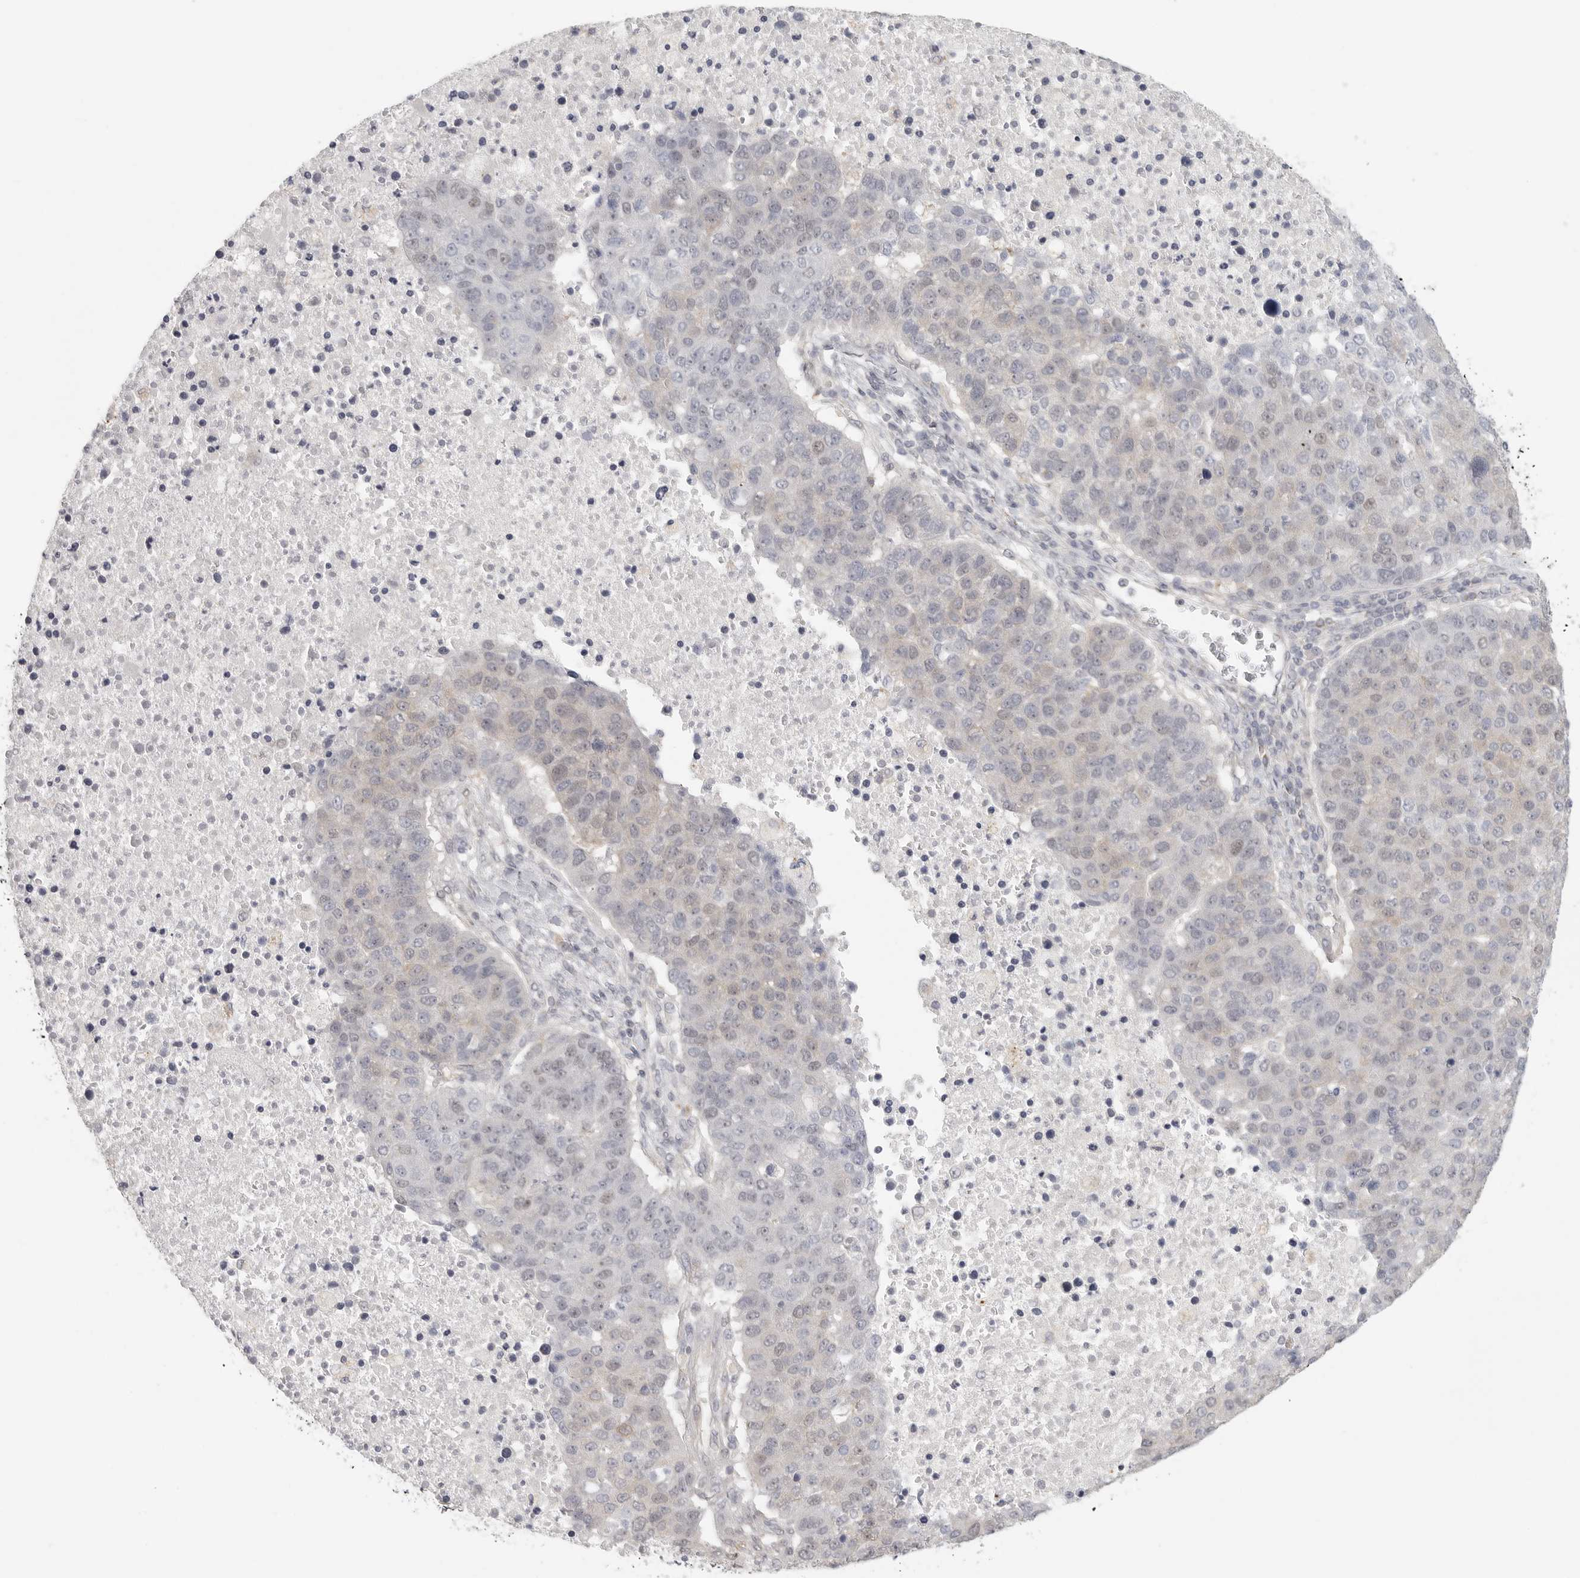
{"staining": {"intensity": "weak", "quantity": "<25%", "location": "cytoplasmic/membranous"}, "tissue": "pancreatic cancer", "cell_type": "Tumor cells", "image_type": "cancer", "snomed": [{"axis": "morphology", "description": "Adenocarcinoma, NOS"}, {"axis": "topography", "description": "Pancreas"}], "caption": "Tumor cells show no significant staining in adenocarcinoma (pancreatic).", "gene": "HDAC6", "patient": {"sex": "female", "age": 61}}